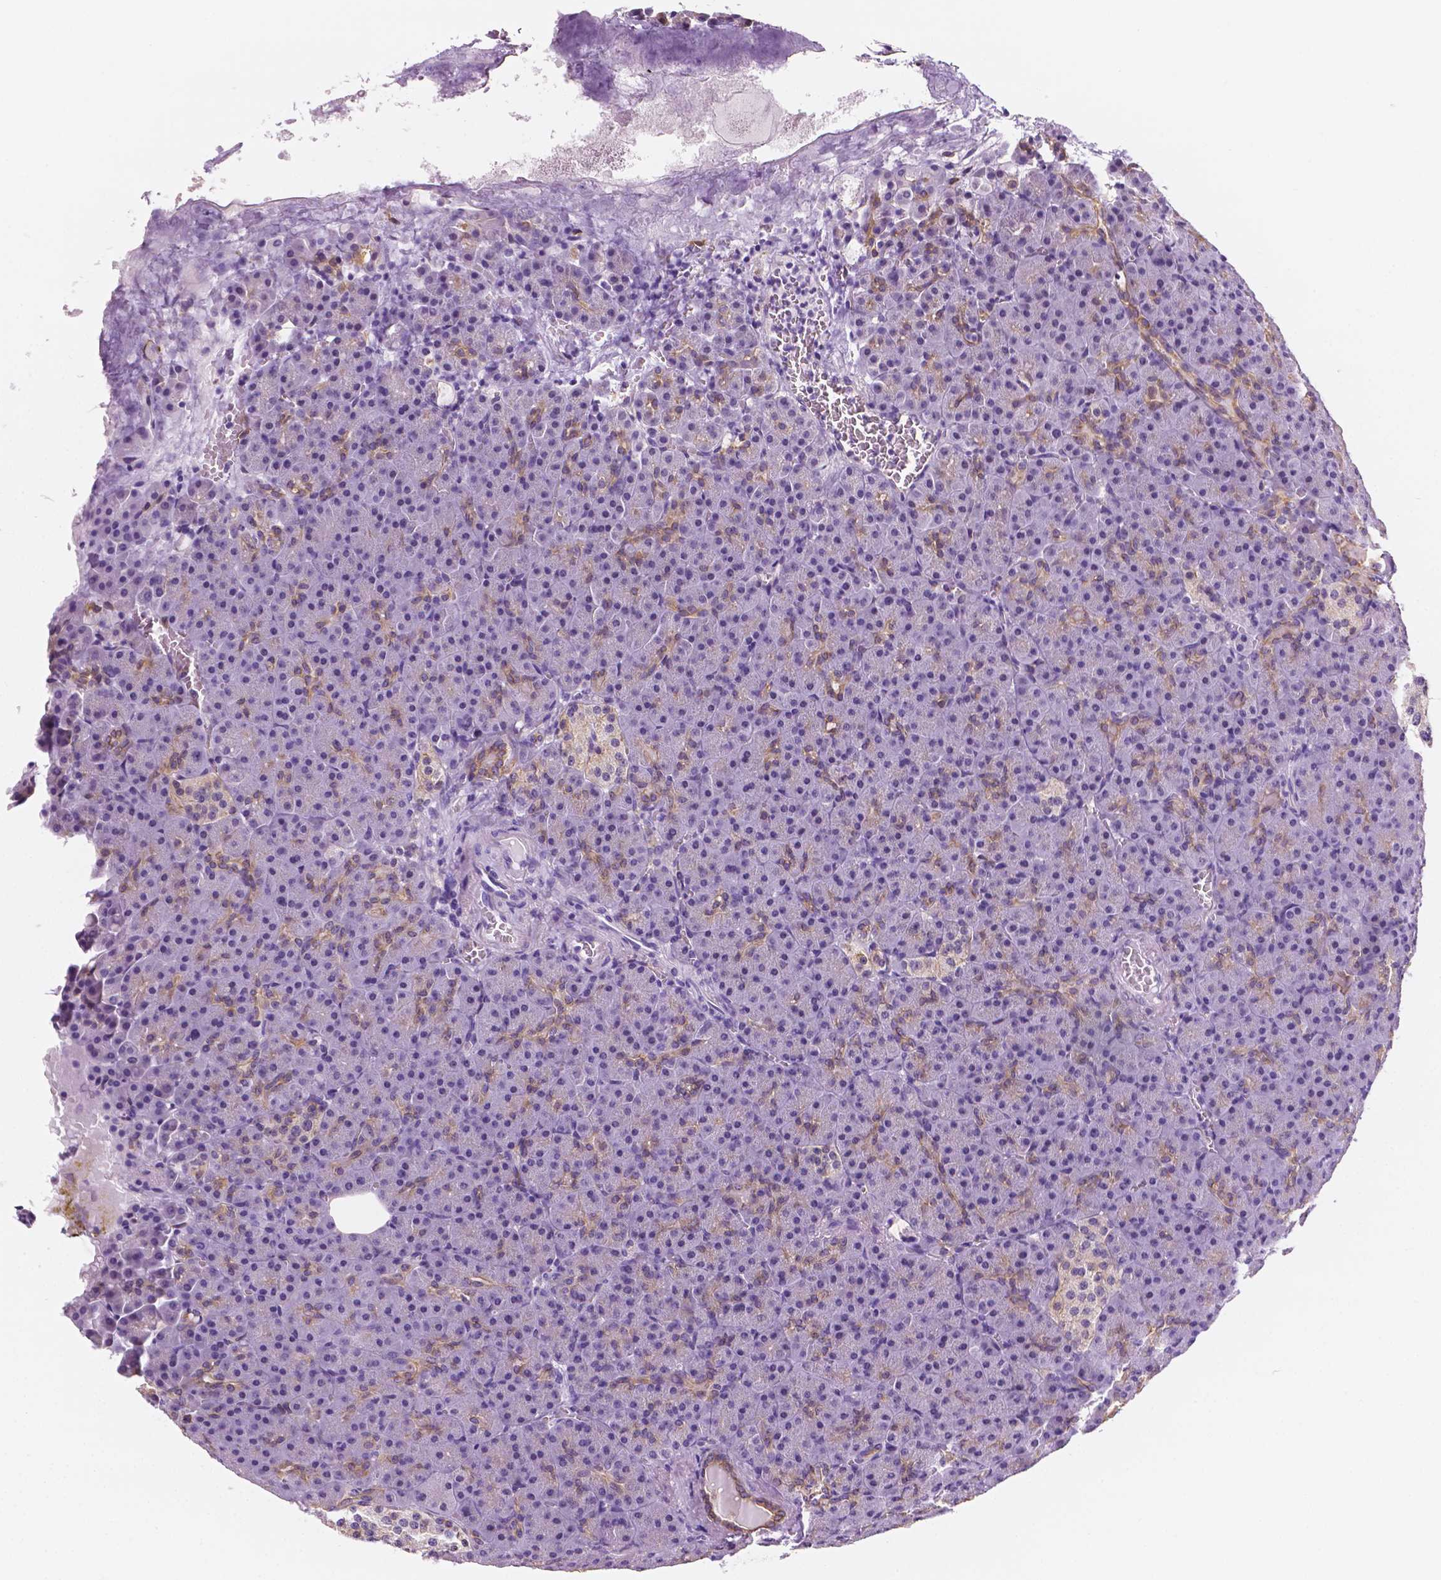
{"staining": {"intensity": "moderate", "quantity": "<25%", "location": "cytoplasmic/membranous"}, "tissue": "pancreas", "cell_type": "Exocrine glandular cells", "image_type": "normal", "snomed": [{"axis": "morphology", "description": "Normal tissue, NOS"}, {"axis": "topography", "description": "Pancreas"}], "caption": "IHC (DAB (3,3'-diaminobenzidine)) staining of unremarkable pancreas exhibits moderate cytoplasmic/membranous protein expression in about <25% of exocrine glandular cells. (IHC, brightfield microscopy, high magnification).", "gene": "PPL", "patient": {"sex": "female", "age": 74}}